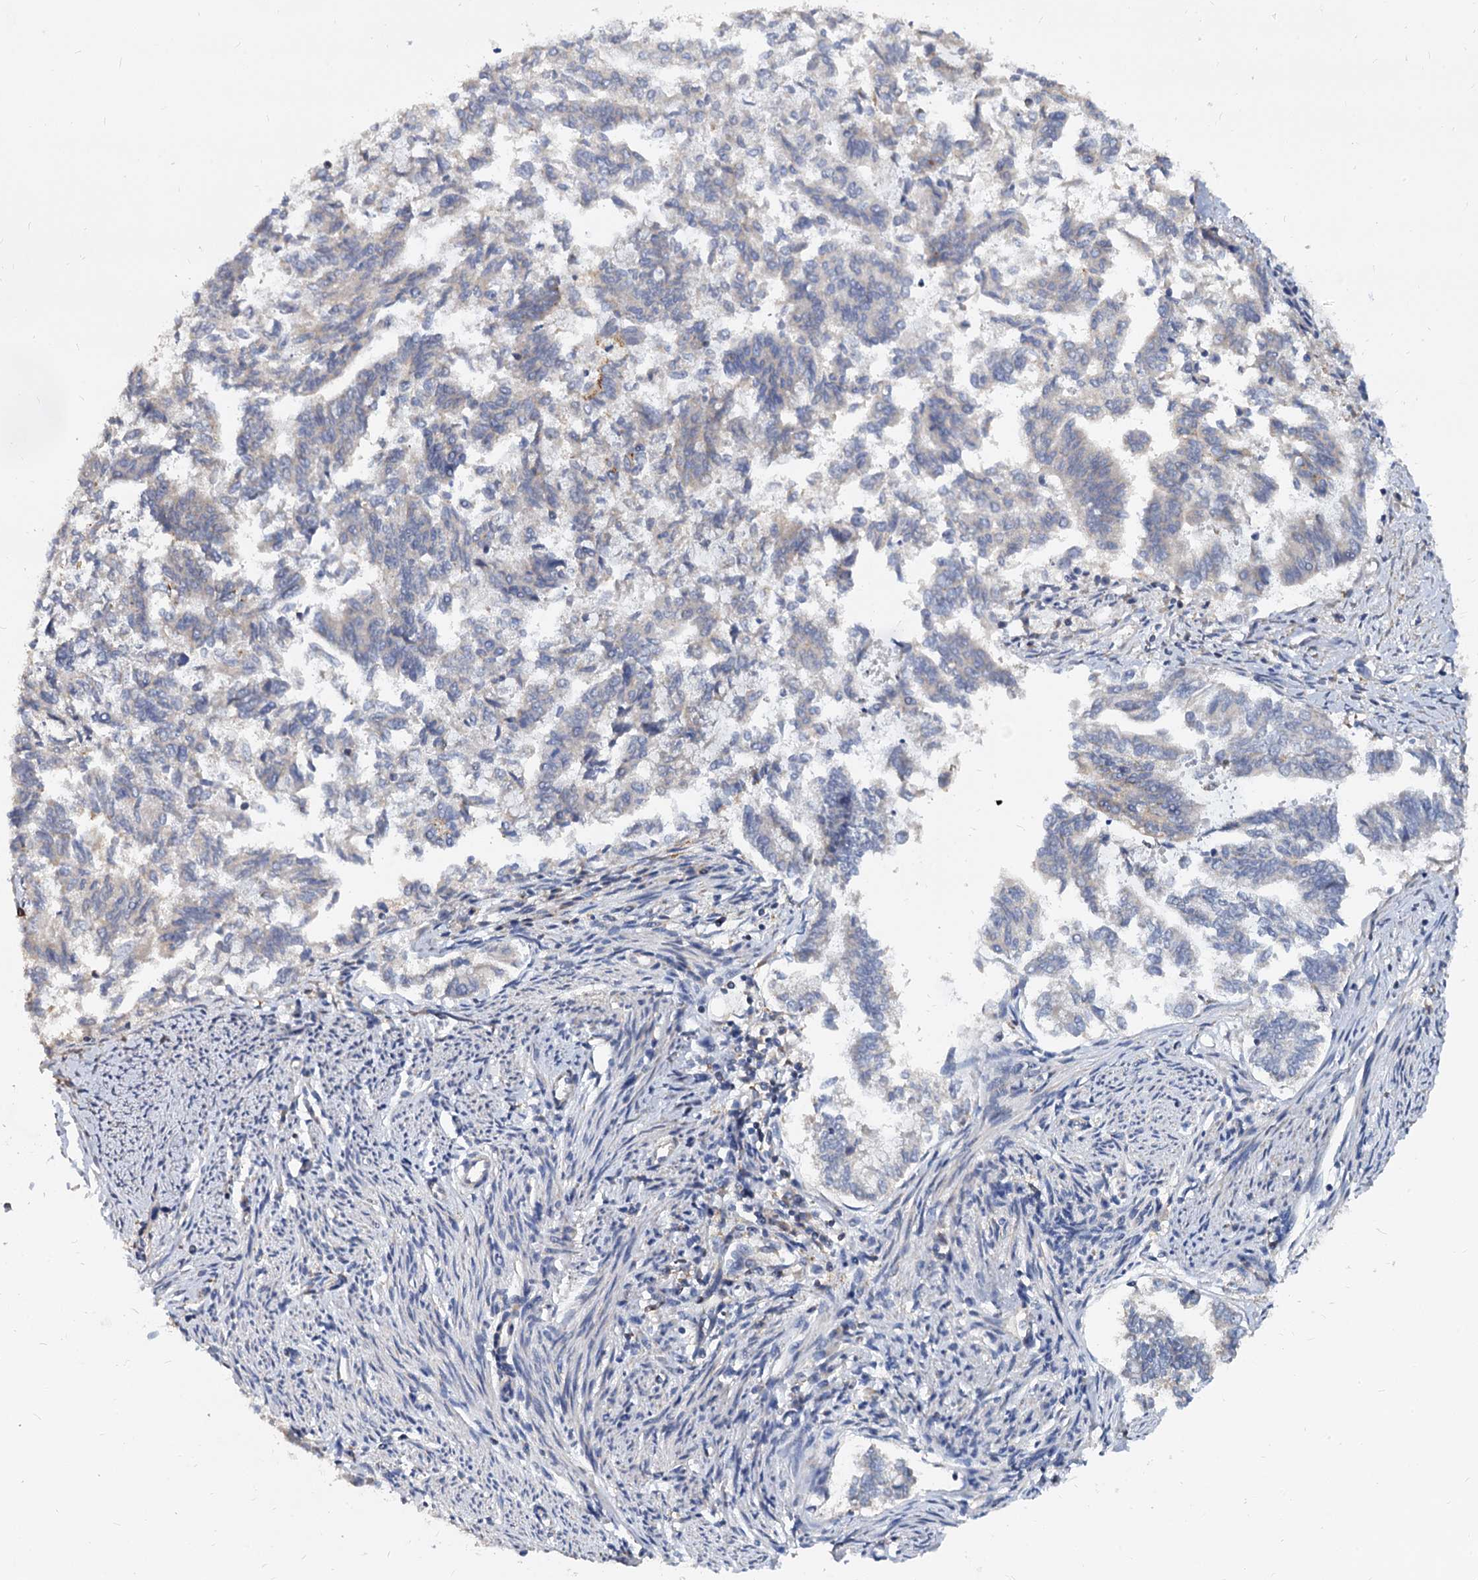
{"staining": {"intensity": "negative", "quantity": "none", "location": "none"}, "tissue": "endometrial cancer", "cell_type": "Tumor cells", "image_type": "cancer", "snomed": [{"axis": "morphology", "description": "Adenocarcinoma, NOS"}, {"axis": "topography", "description": "Endometrium"}], "caption": "A photomicrograph of endometrial cancer (adenocarcinoma) stained for a protein demonstrates no brown staining in tumor cells. (DAB (3,3'-diaminobenzidine) immunohistochemistry (IHC), high magnification).", "gene": "ANKRD13A", "patient": {"sex": "female", "age": 79}}